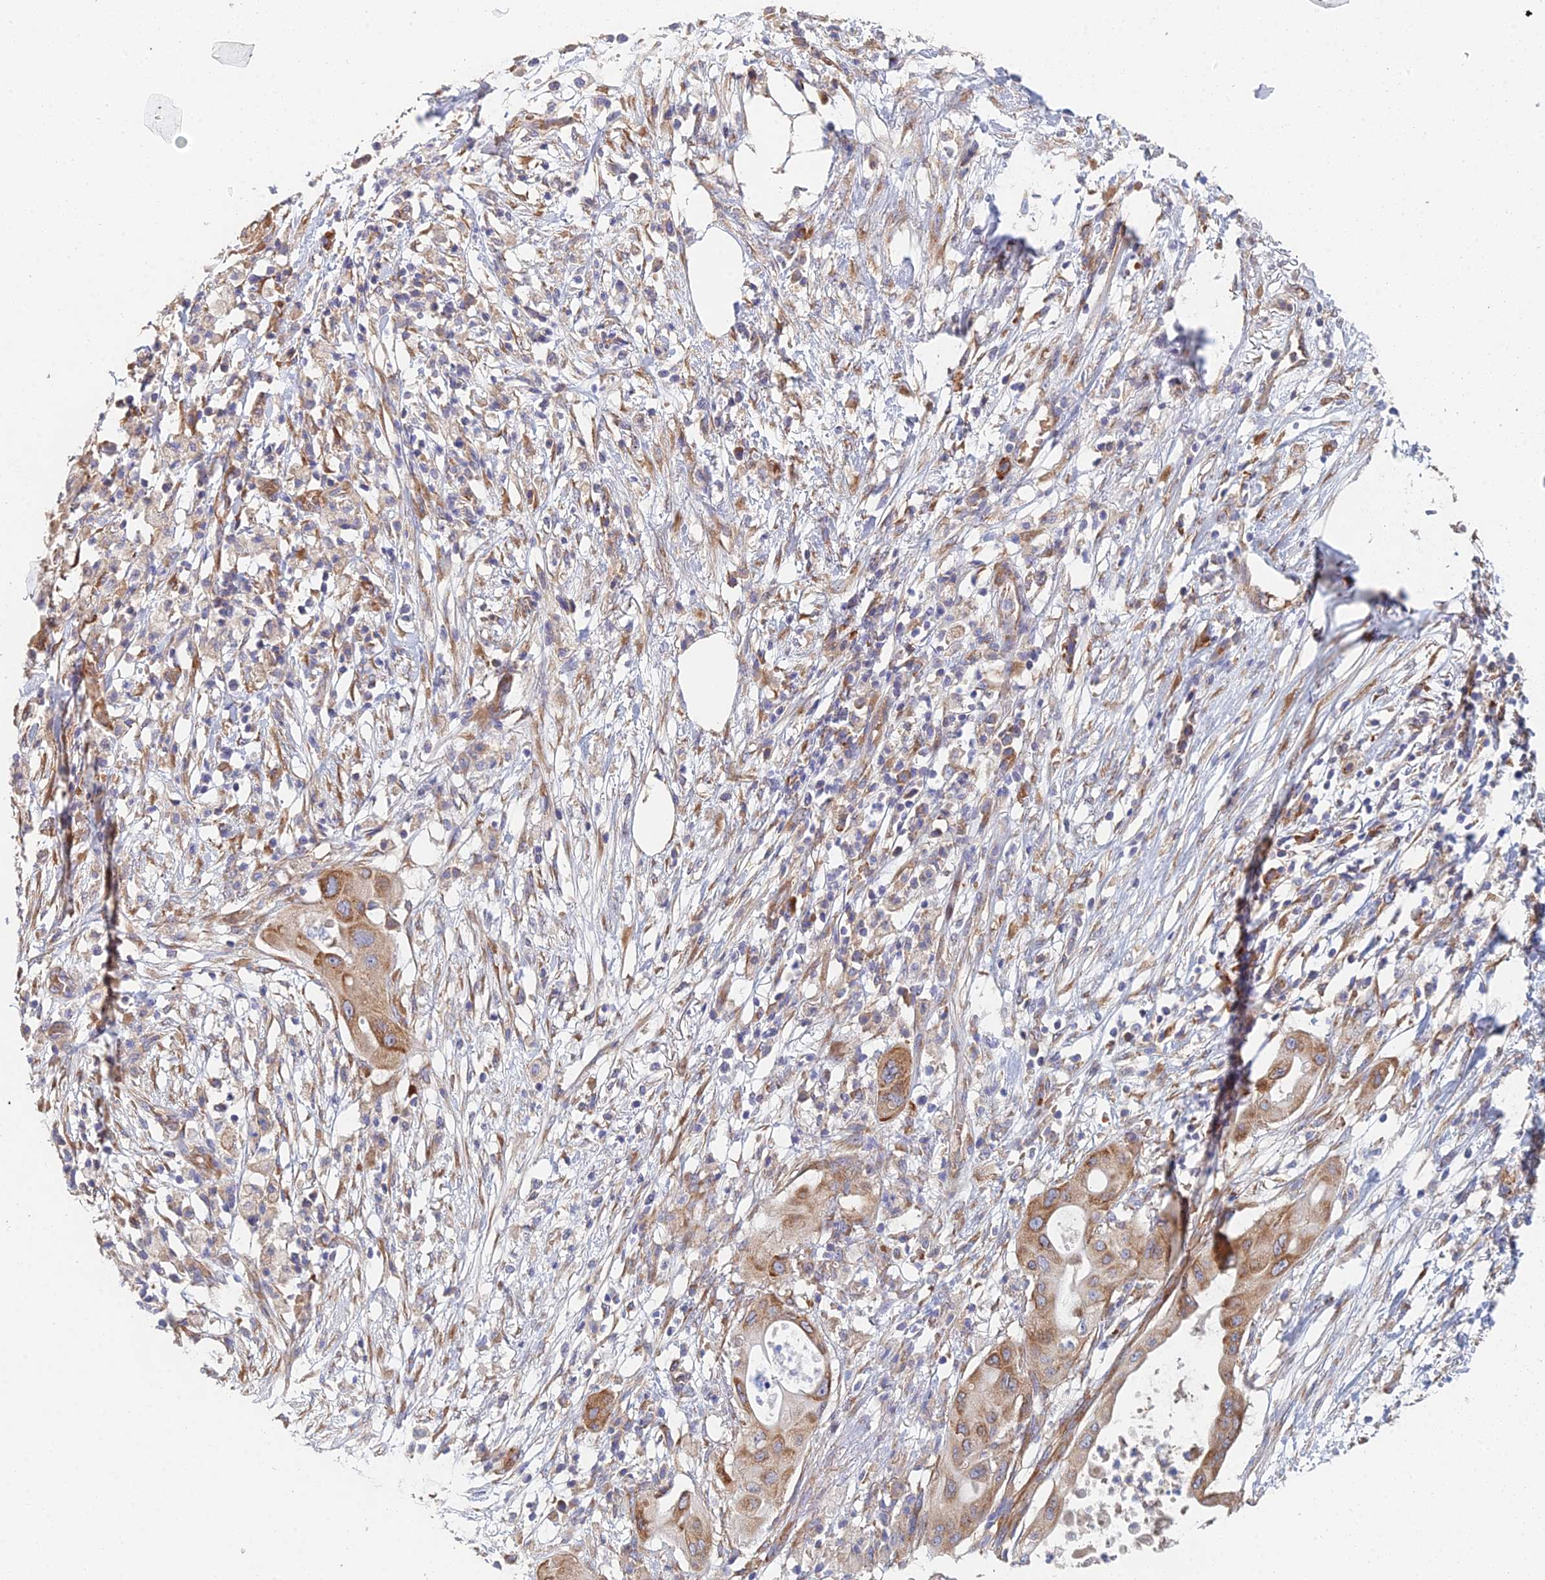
{"staining": {"intensity": "moderate", "quantity": ">75%", "location": "cytoplasmic/membranous"}, "tissue": "pancreatic cancer", "cell_type": "Tumor cells", "image_type": "cancer", "snomed": [{"axis": "morphology", "description": "Adenocarcinoma, NOS"}, {"axis": "topography", "description": "Pancreas"}], "caption": "This photomicrograph exhibits IHC staining of human adenocarcinoma (pancreatic), with medium moderate cytoplasmic/membranous expression in about >75% of tumor cells.", "gene": "ELOF1", "patient": {"sex": "male", "age": 68}}